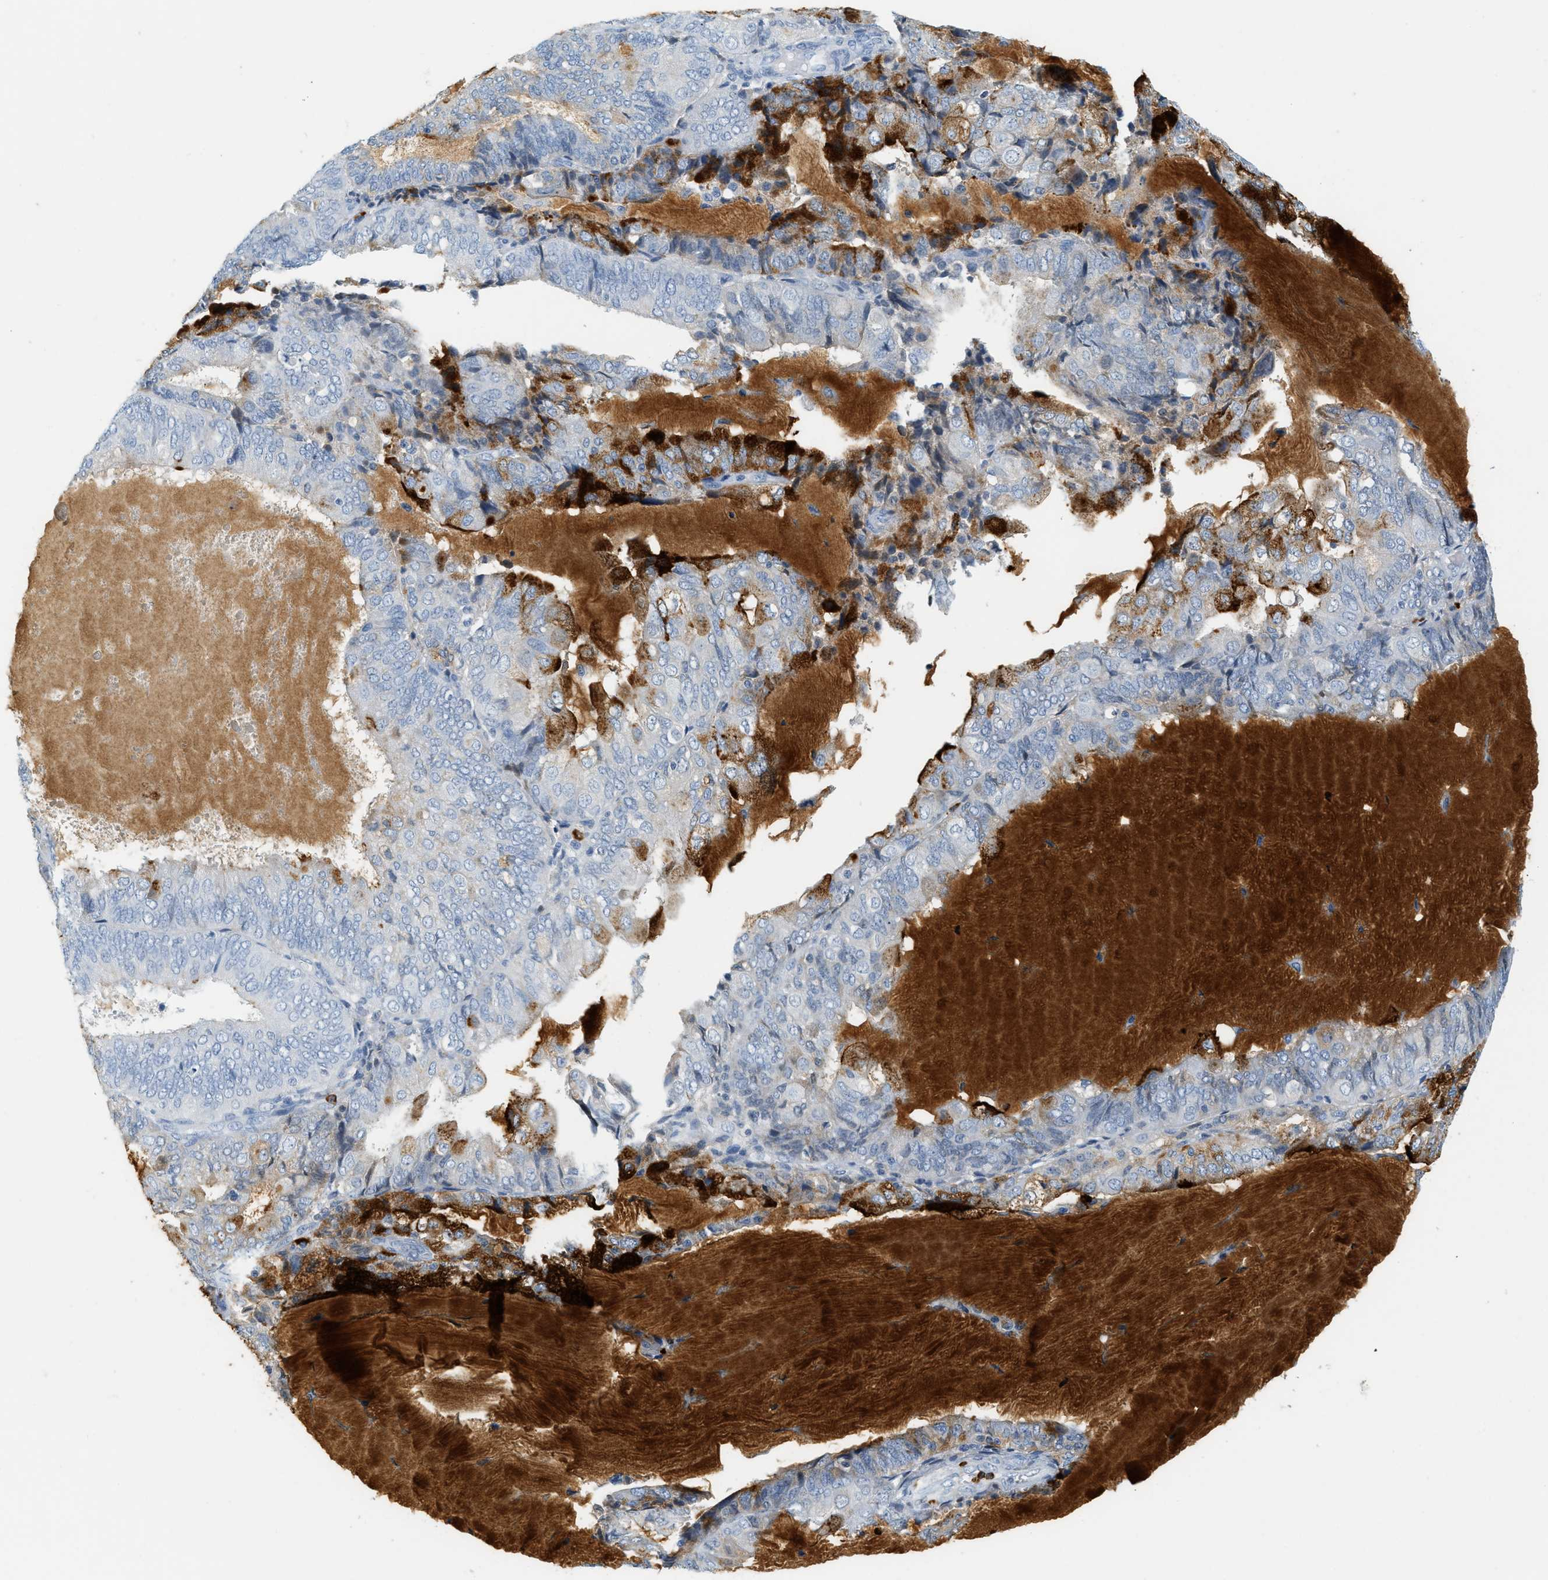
{"staining": {"intensity": "moderate", "quantity": "<25%", "location": "cytoplasmic/membranous"}, "tissue": "endometrial cancer", "cell_type": "Tumor cells", "image_type": "cancer", "snomed": [{"axis": "morphology", "description": "Adenocarcinoma, NOS"}, {"axis": "topography", "description": "Endometrium"}], "caption": "Immunohistochemistry of human endometrial adenocarcinoma exhibits low levels of moderate cytoplasmic/membranous expression in approximately <25% of tumor cells.", "gene": "LCN2", "patient": {"sex": "female", "age": 81}}